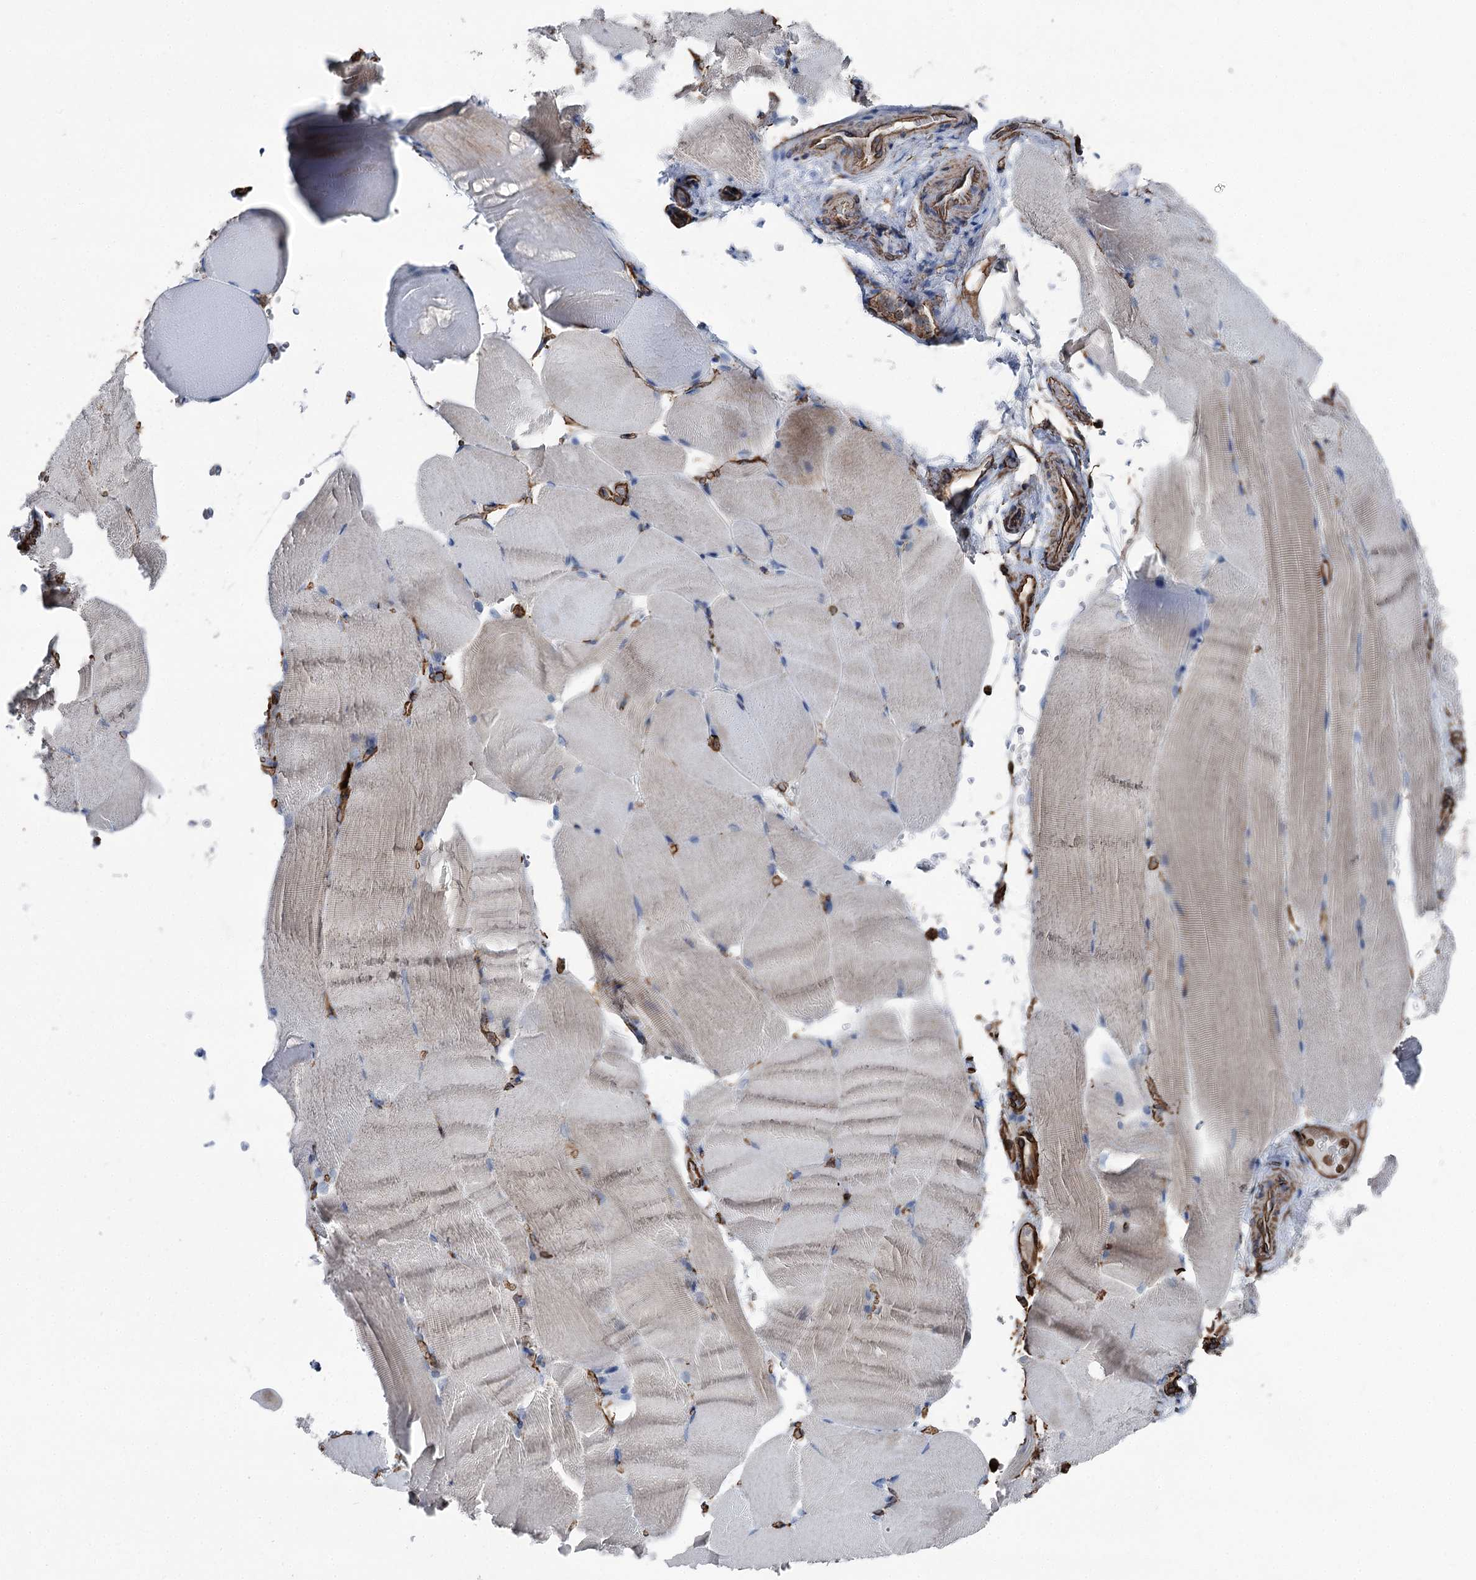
{"staining": {"intensity": "negative", "quantity": "none", "location": "none"}, "tissue": "skeletal muscle", "cell_type": "Myocytes", "image_type": "normal", "snomed": [{"axis": "morphology", "description": "Normal tissue, NOS"}, {"axis": "topography", "description": "Skeletal muscle"}, {"axis": "topography", "description": "Parathyroid gland"}], "caption": "Normal skeletal muscle was stained to show a protein in brown. There is no significant expression in myocytes.", "gene": "CLEC4M", "patient": {"sex": "female", "age": 37}}